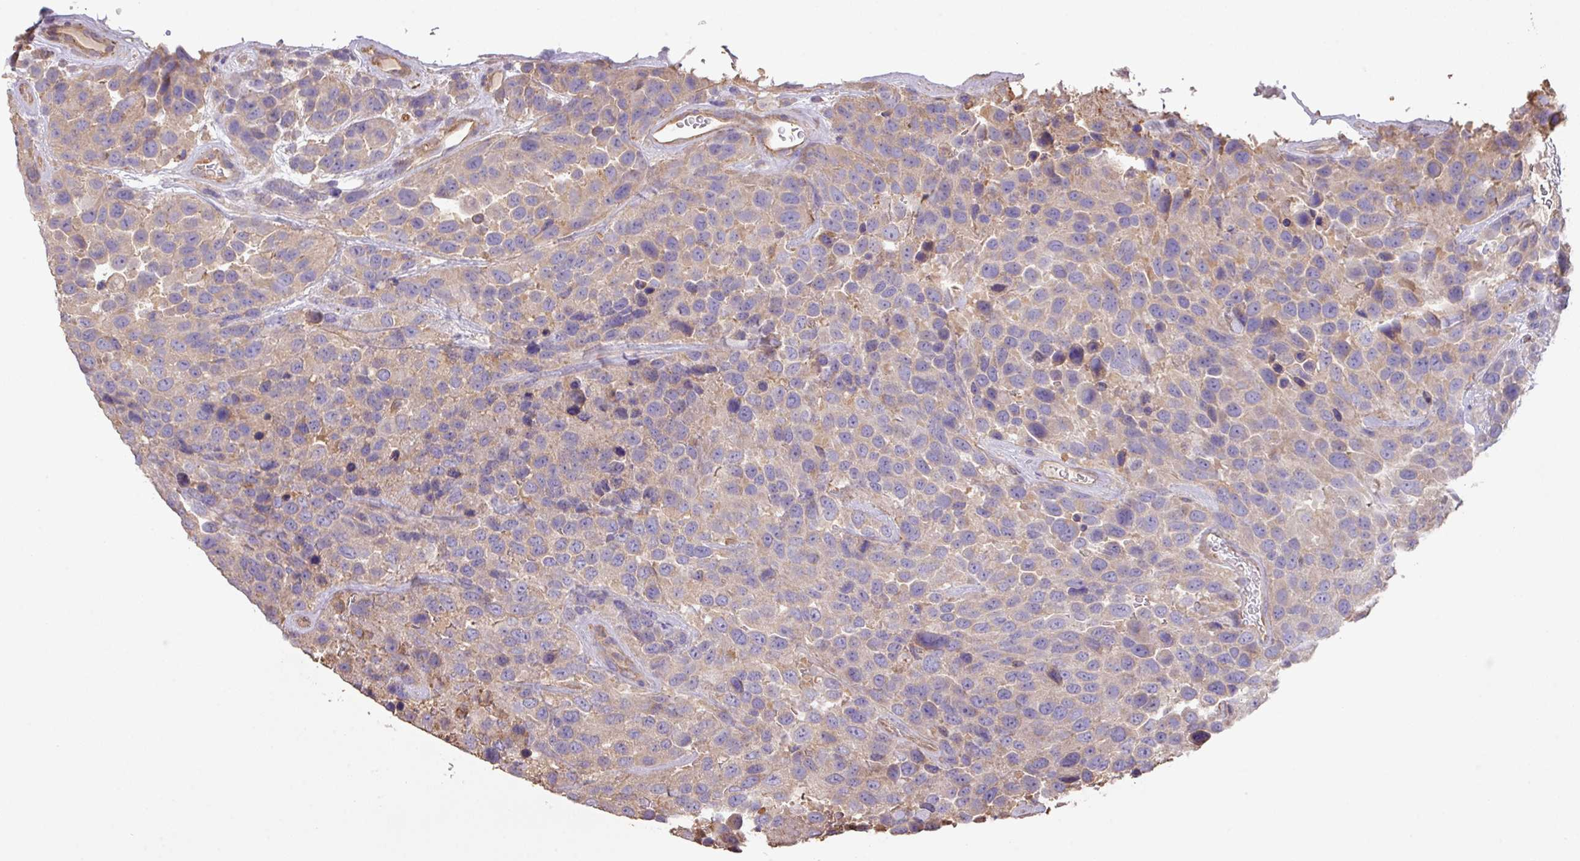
{"staining": {"intensity": "negative", "quantity": "none", "location": "none"}, "tissue": "urothelial cancer", "cell_type": "Tumor cells", "image_type": "cancer", "snomed": [{"axis": "morphology", "description": "Urothelial carcinoma, High grade"}, {"axis": "topography", "description": "Urinary bladder"}], "caption": "This photomicrograph is of high-grade urothelial carcinoma stained with immunohistochemistry (IHC) to label a protein in brown with the nuclei are counter-stained blue. There is no positivity in tumor cells. (DAB IHC, high magnification).", "gene": "CALML4", "patient": {"sex": "female", "age": 70}}